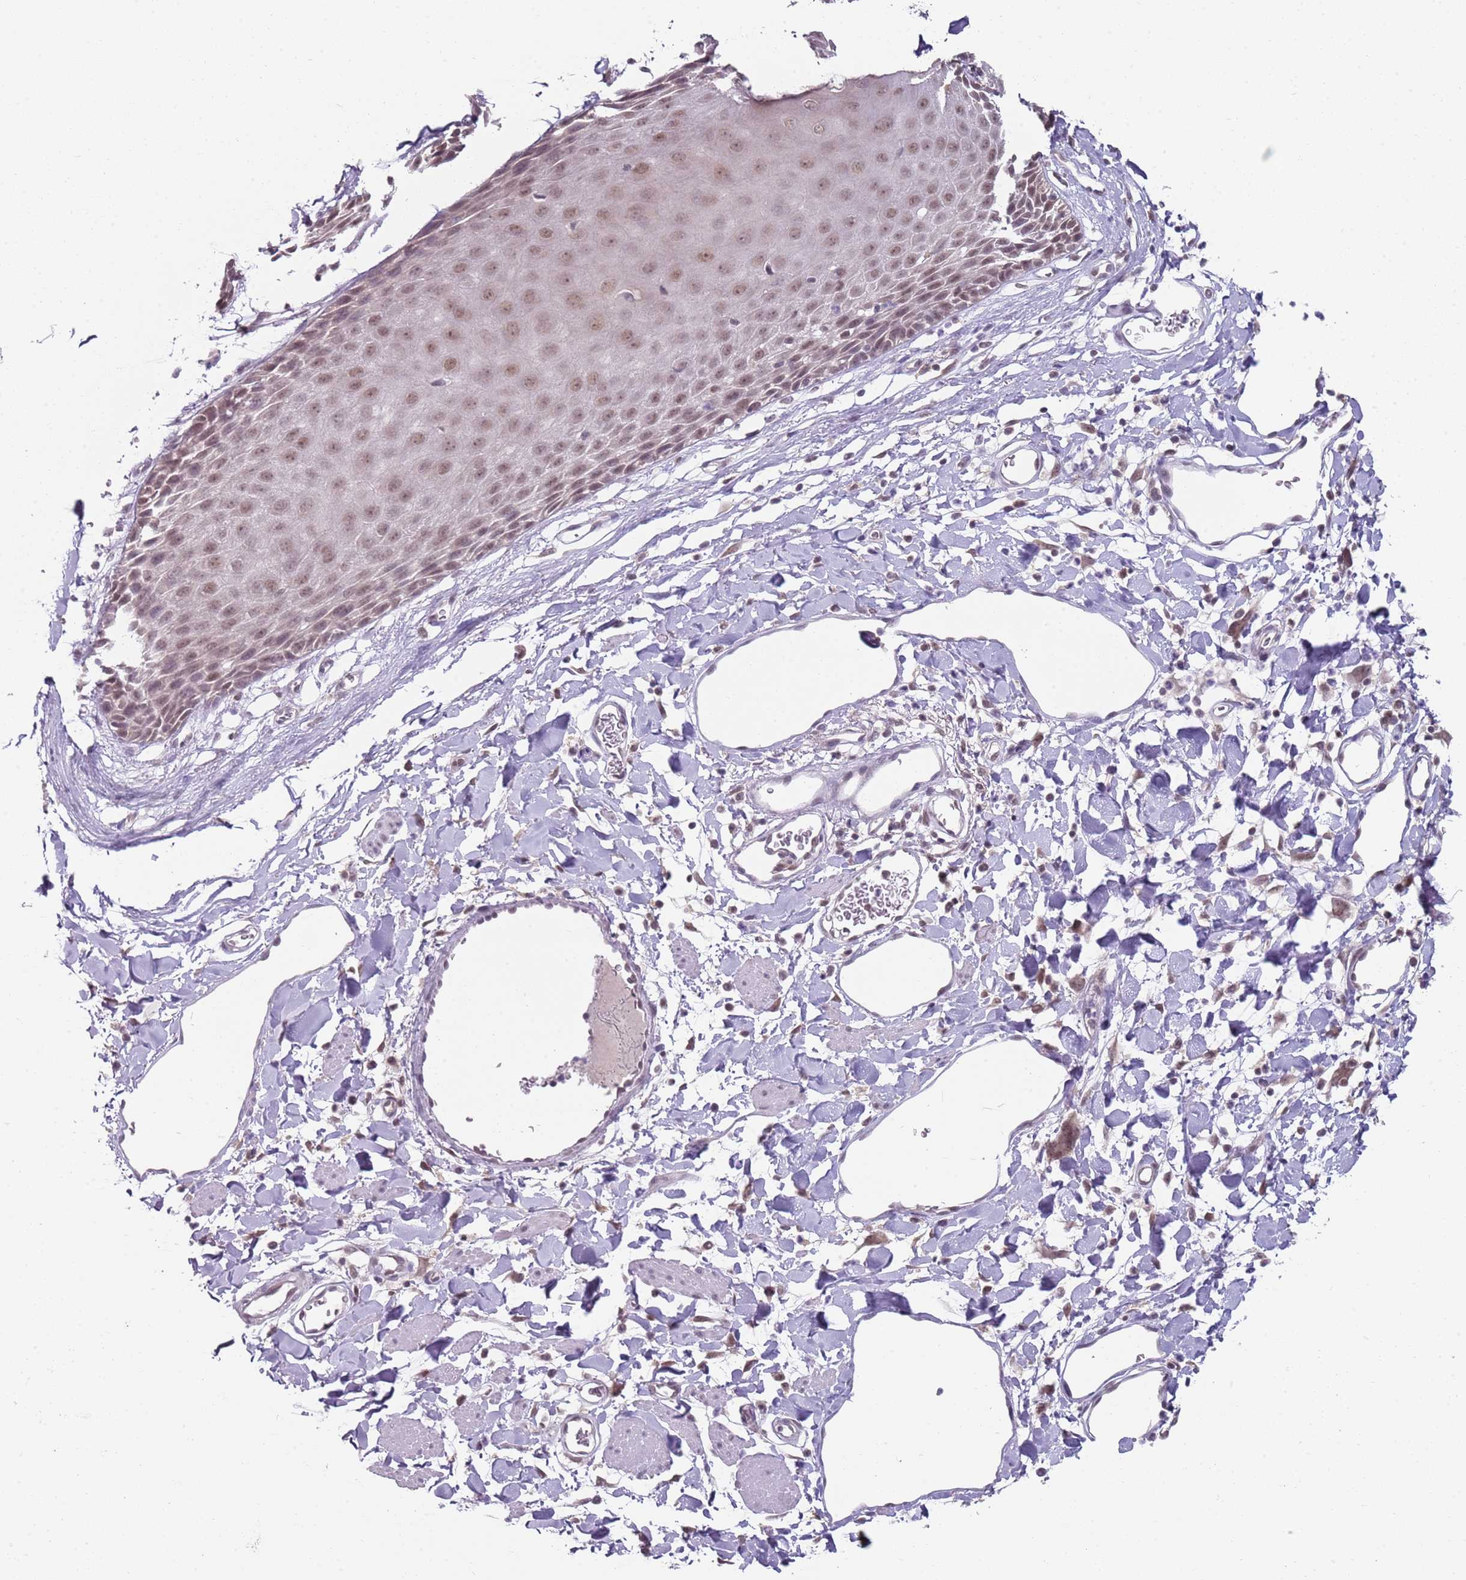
{"staining": {"intensity": "weak", "quantity": ">75%", "location": "nuclear"}, "tissue": "skin", "cell_type": "Epidermal cells", "image_type": "normal", "snomed": [{"axis": "morphology", "description": "Normal tissue, NOS"}, {"axis": "topography", "description": "Vulva"}], "caption": "This photomicrograph demonstrates immunohistochemistry (IHC) staining of benign skin, with low weak nuclear expression in approximately >75% of epidermal cells.", "gene": "SMARCAL1", "patient": {"sex": "female", "age": 68}}